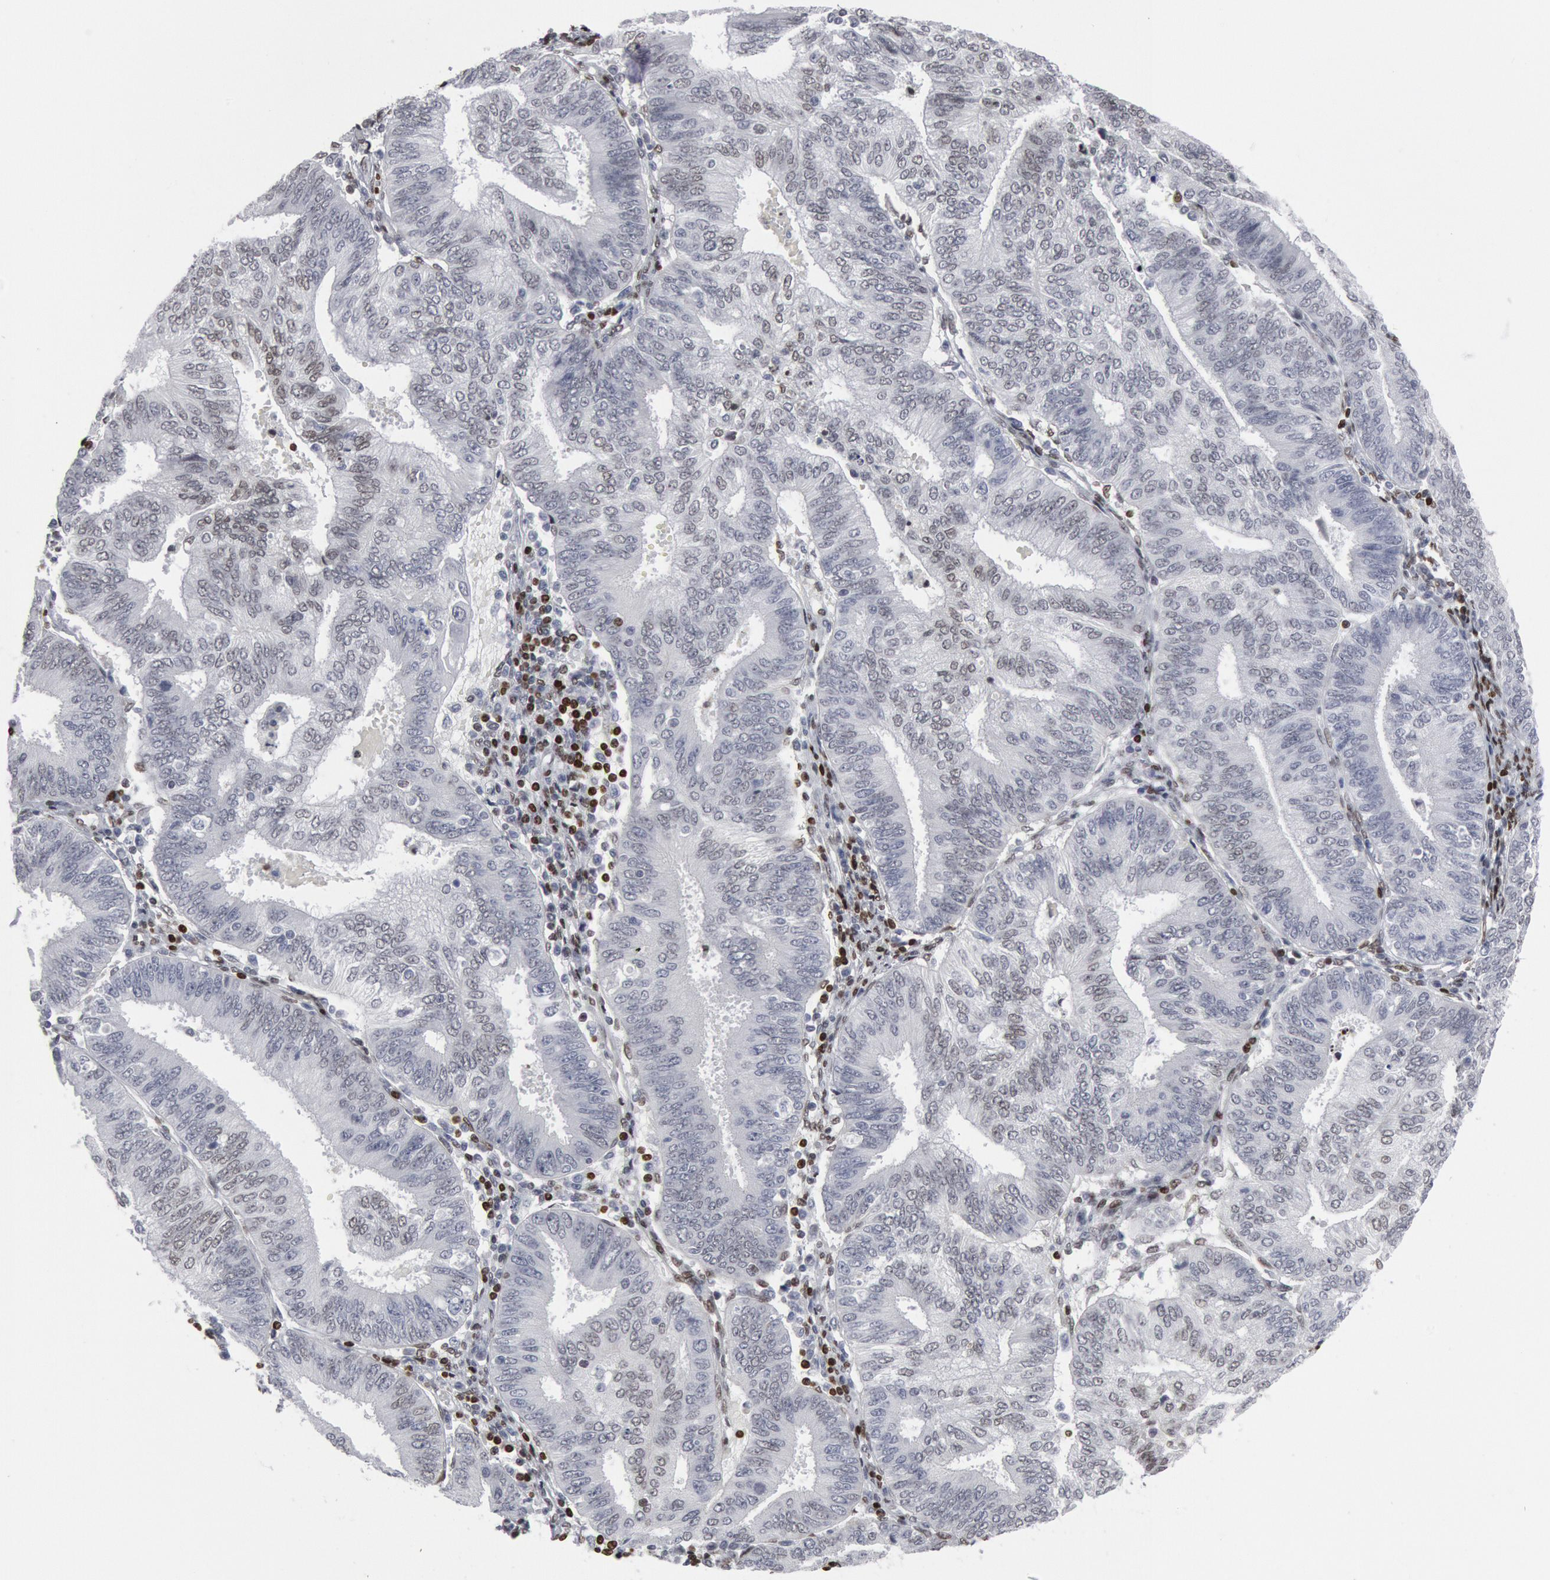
{"staining": {"intensity": "negative", "quantity": "none", "location": "none"}, "tissue": "endometrial cancer", "cell_type": "Tumor cells", "image_type": "cancer", "snomed": [{"axis": "morphology", "description": "Adenocarcinoma, NOS"}, {"axis": "topography", "description": "Endometrium"}], "caption": "An image of adenocarcinoma (endometrial) stained for a protein reveals no brown staining in tumor cells.", "gene": "MECP2", "patient": {"sex": "female", "age": 55}}